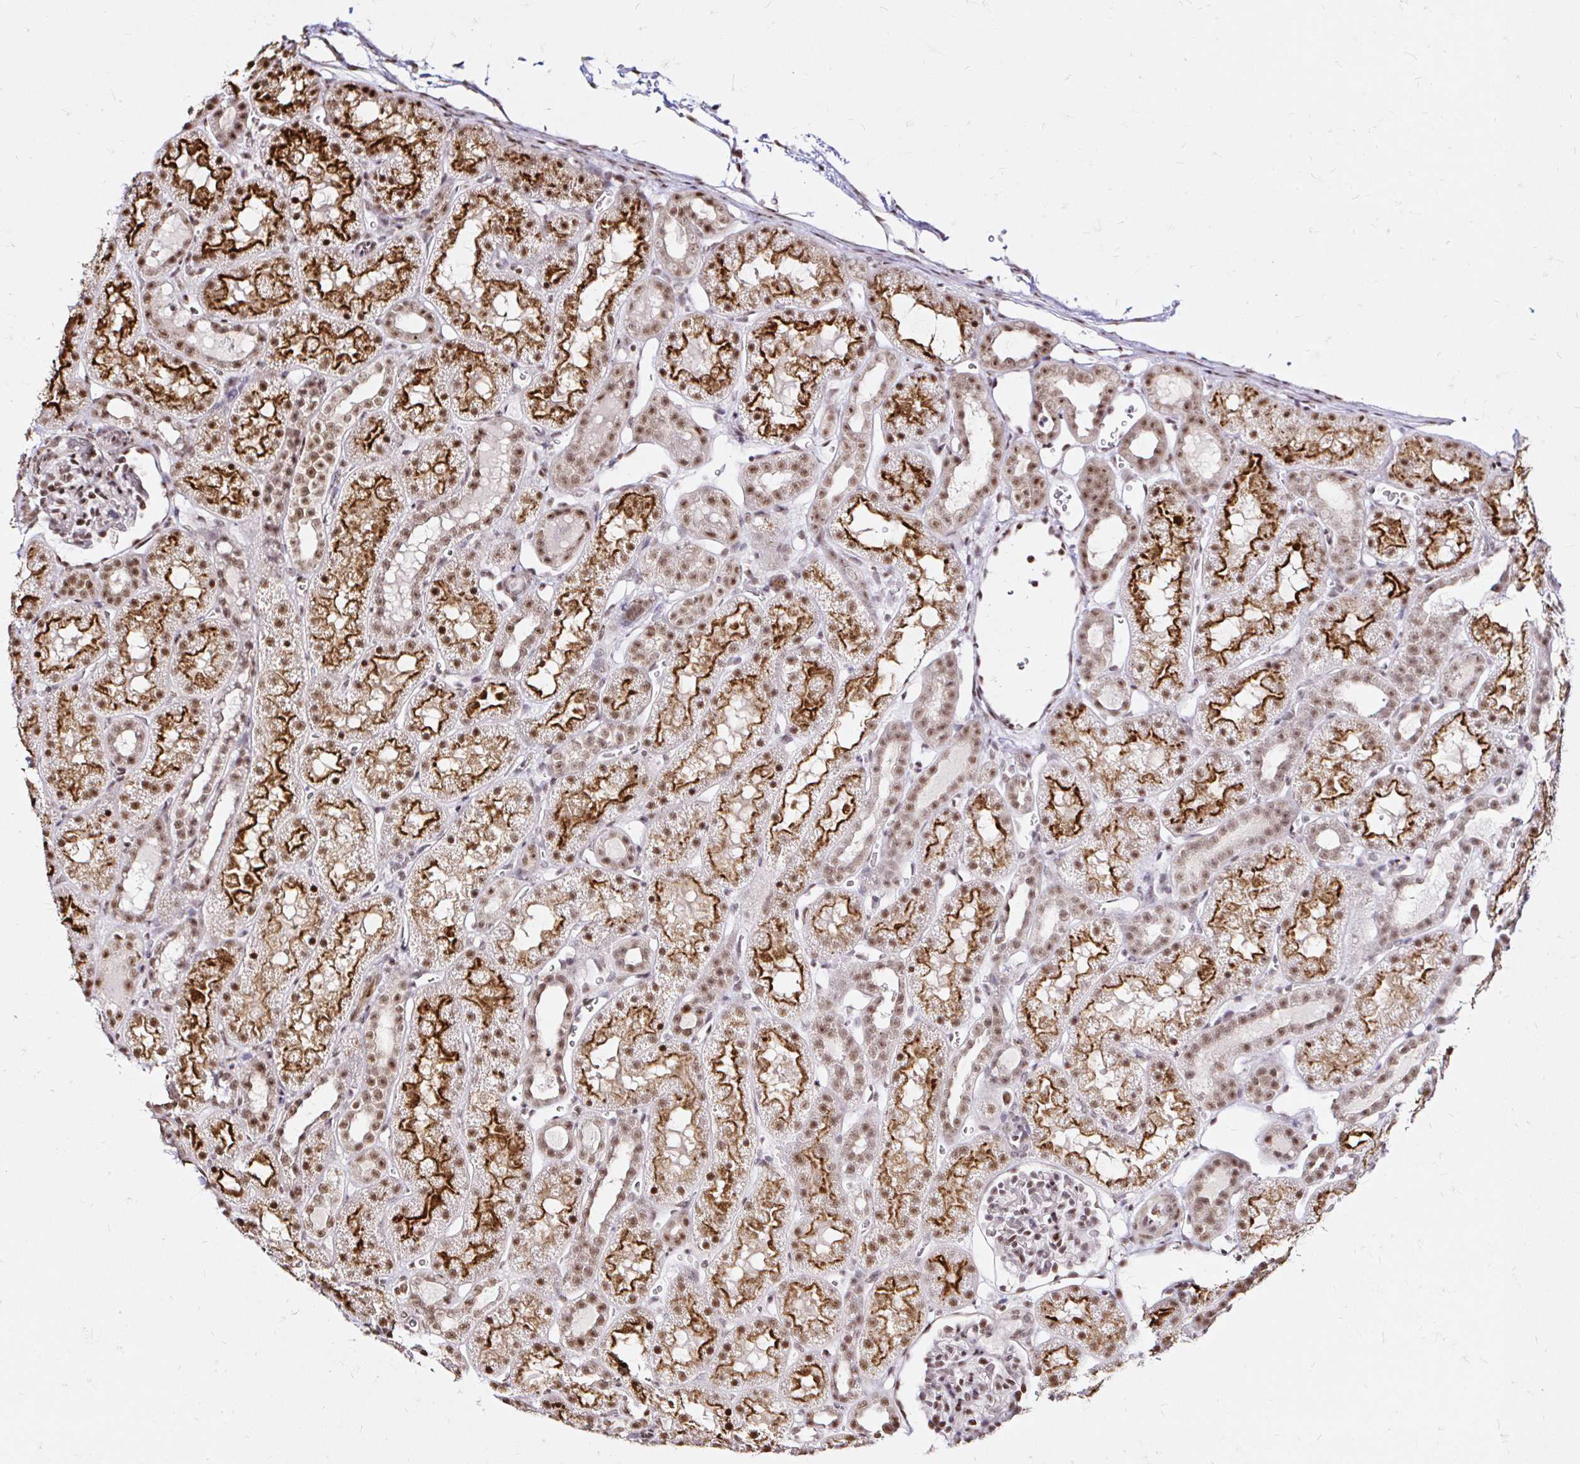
{"staining": {"intensity": "moderate", "quantity": ">75%", "location": "nuclear"}, "tissue": "kidney", "cell_type": "Cells in glomeruli", "image_type": "normal", "snomed": [{"axis": "morphology", "description": "Normal tissue, NOS"}, {"axis": "topography", "description": "Kidney"}], "caption": "Moderate nuclear staining for a protein is seen in about >75% of cells in glomeruli of benign kidney using immunohistochemistry.", "gene": "SNRPC", "patient": {"sex": "male", "age": 2}}